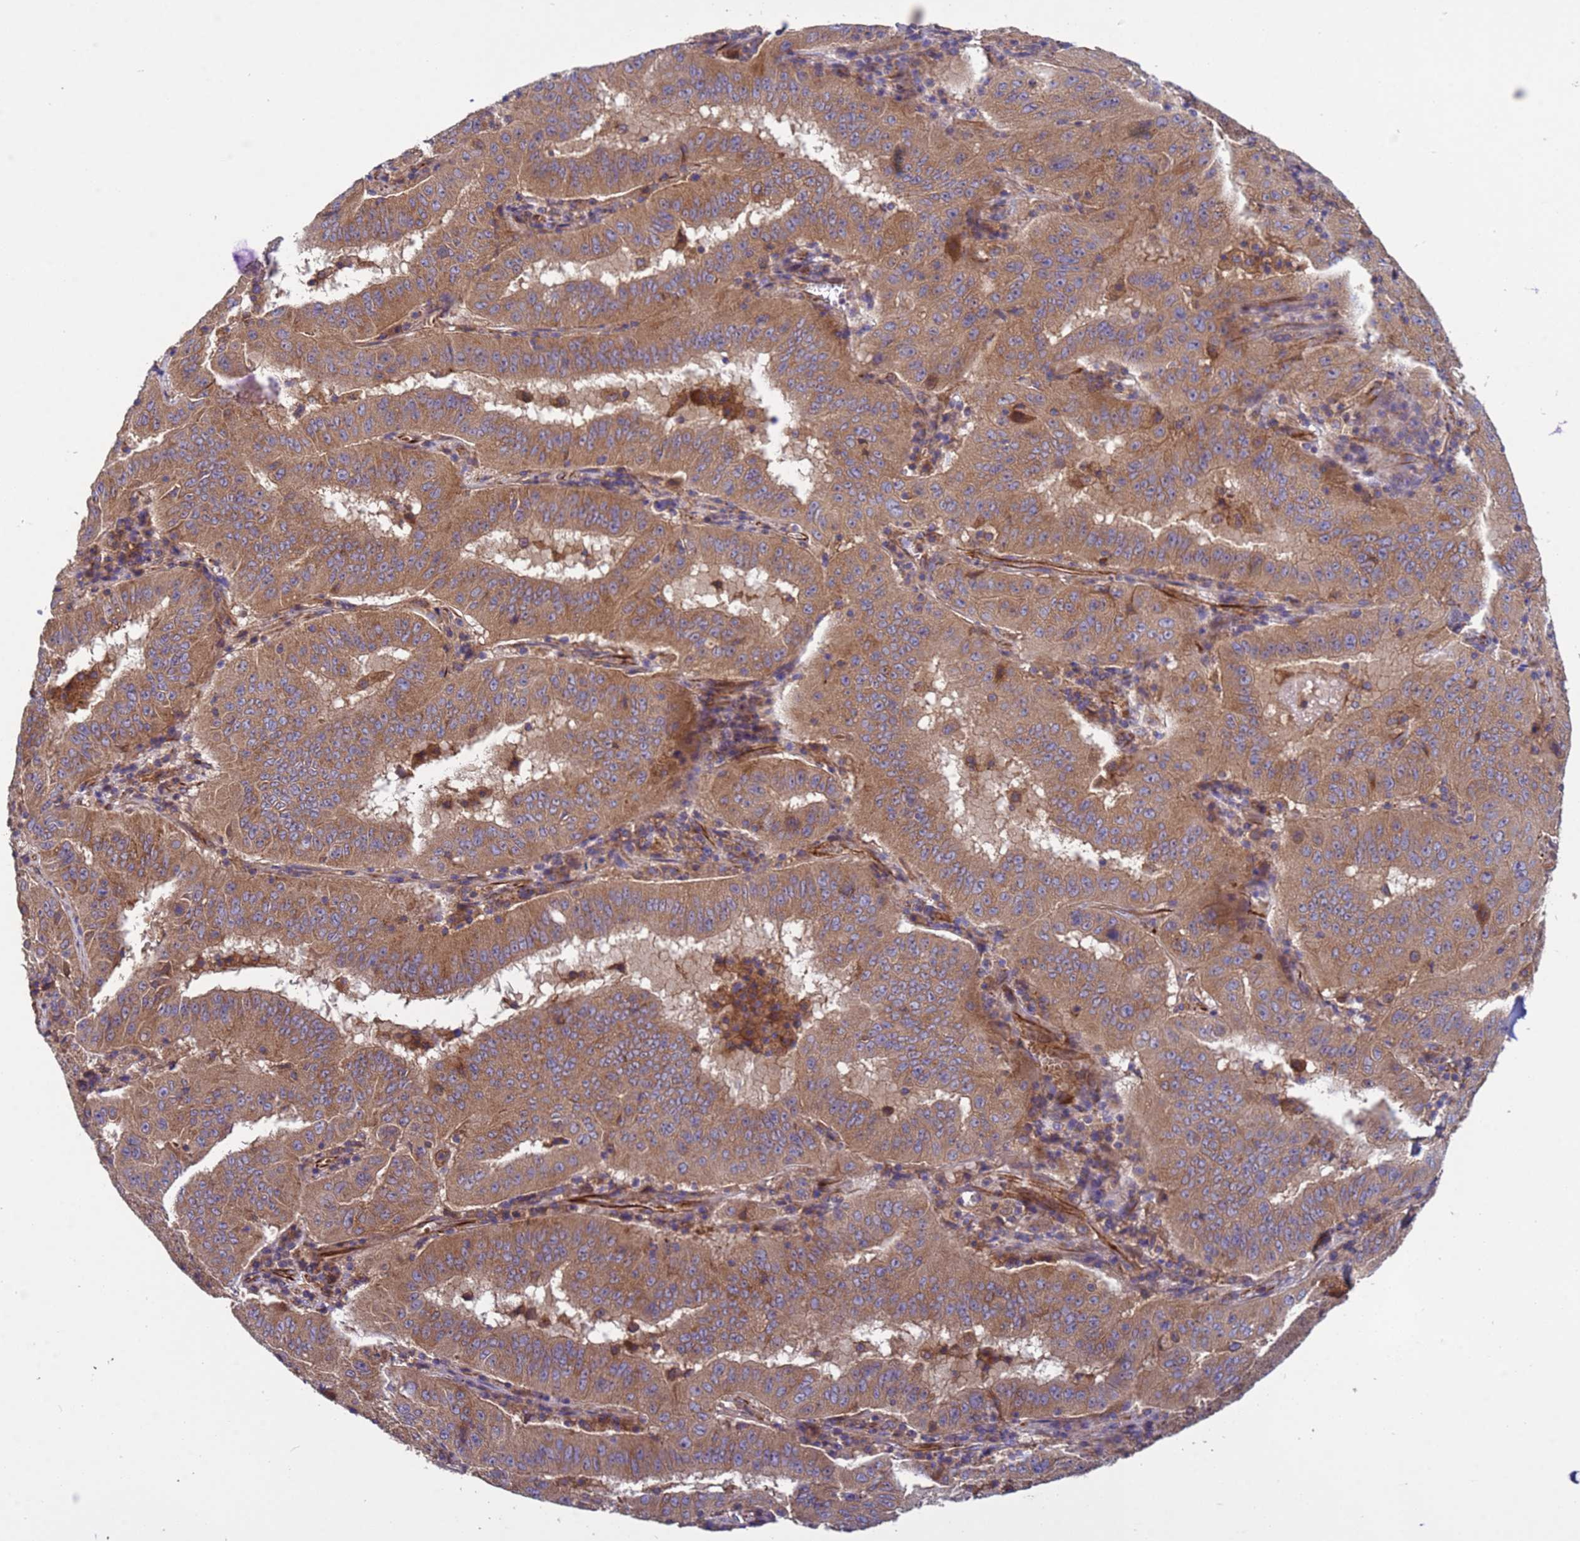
{"staining": {"intensity": "moderate", "quantity": ">75%", "location": "cytoplasmic/membranous"}, "tissue": "pancreatic cancer", "cell_type": "Tumor cells", "image_type": "cancer", "snomed": [{"axis": "morphology", "description": "Adenocarcinoma, NOS"}, {"axis": "topography", "description": "Pancreas"}], "caption": "An image showing moderate cytoplasmic/membranous staining in about >75% of tumor cells in pancreatic adenocarcinoma, as visualized by brown immunohistochemical staining.", "gene": "RAB10", "patient": {"sex": "male", "age": 63}}